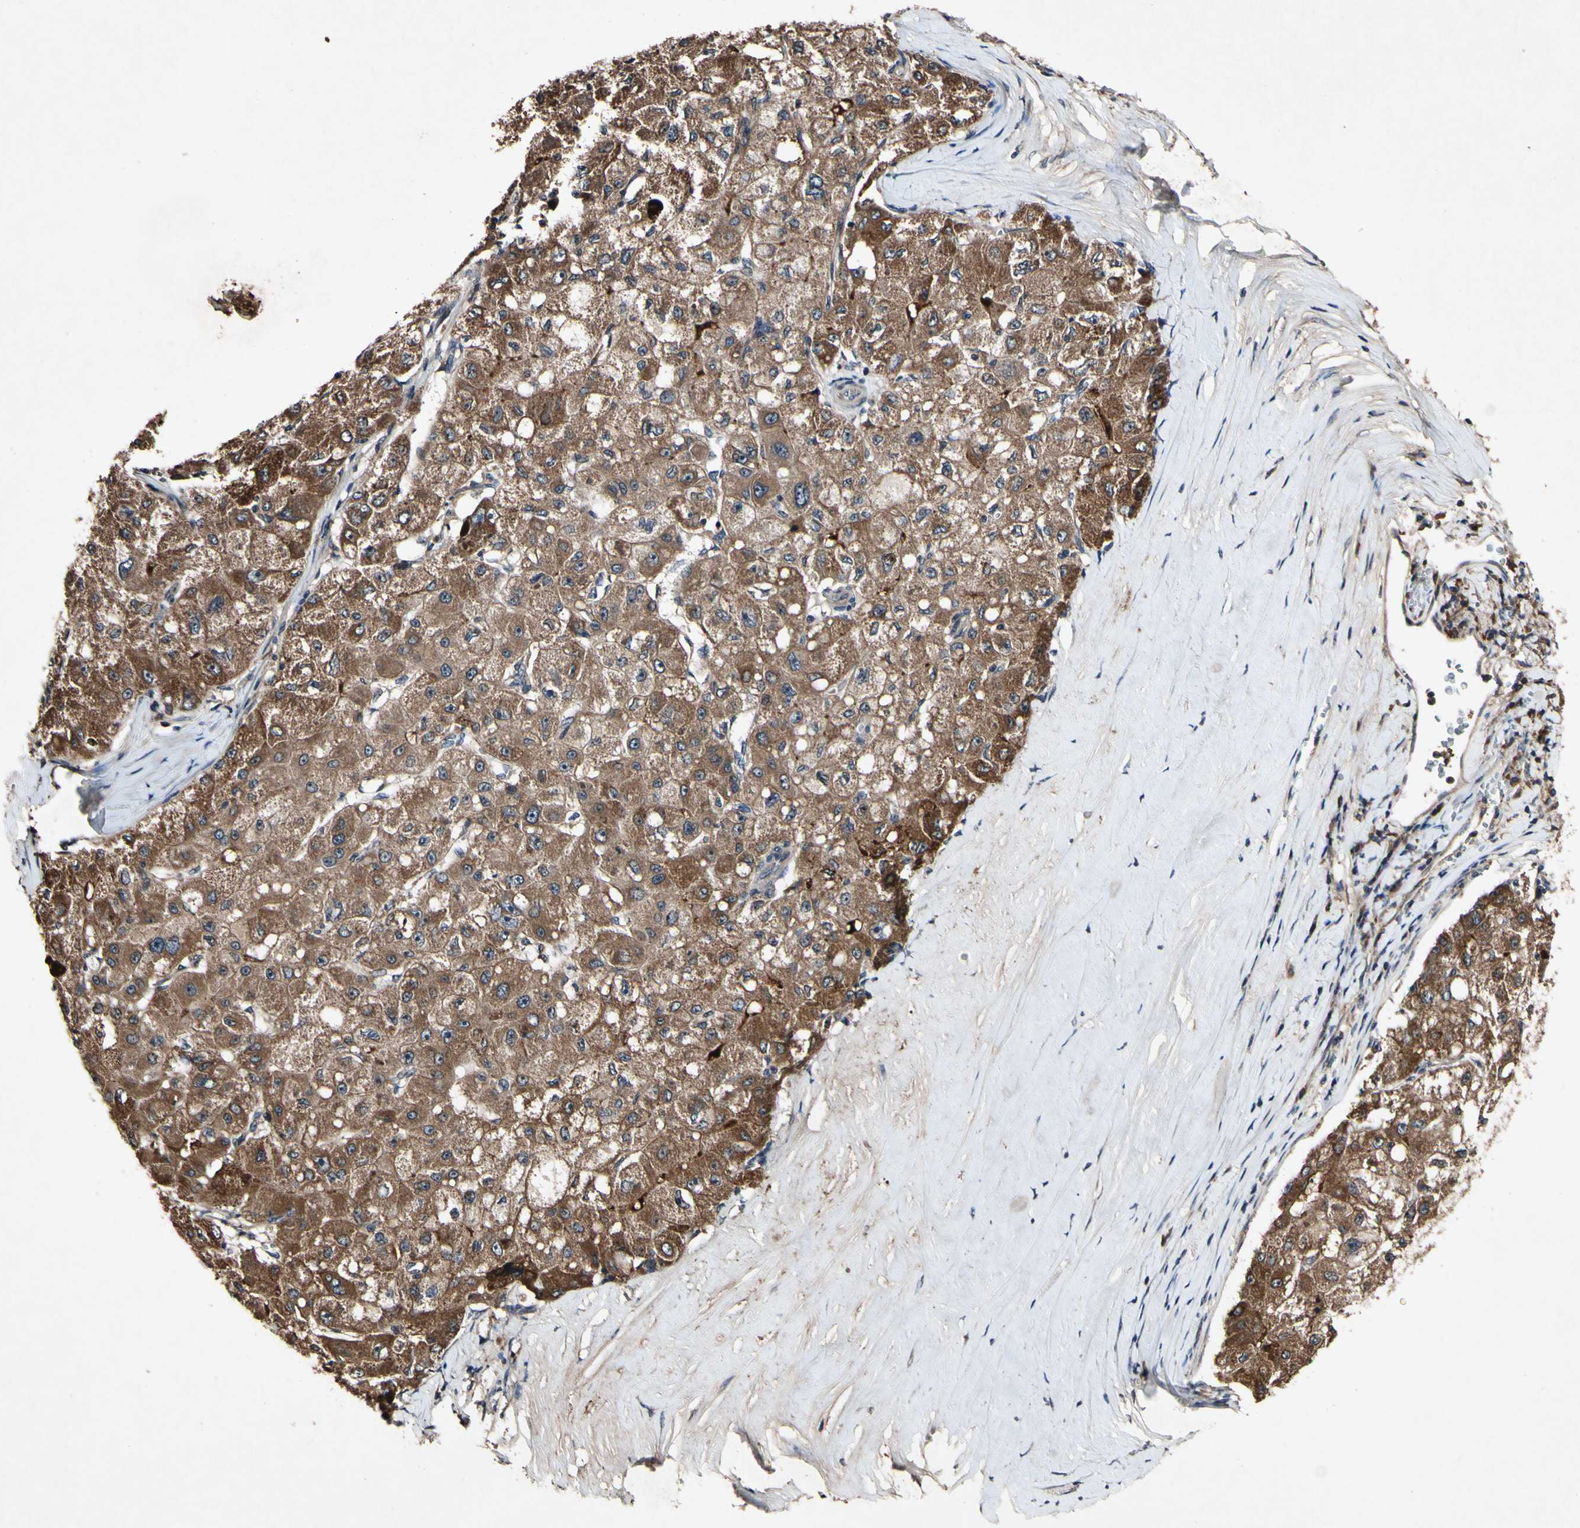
{"staining": {"intensity": "strong", "quantity": ">75%", "location": "cytoplasmic/membranous"}, "tissue": "liver cancer", "cell_type": "Tumor cells", "image_type": "cancer", "snomed": [{"axis": "morphology", "description": "Carcinoma, Hepatocellular, NOS"}, {"axis": "topography", "description": "Liver"}], "caption": "Tumor cells display high levels of strong cytoplasmic/membranous expression in about >75% of cells in human liver cancer.", "gene": "PLAT", "patient": {"sex": "male", "age": 80}}